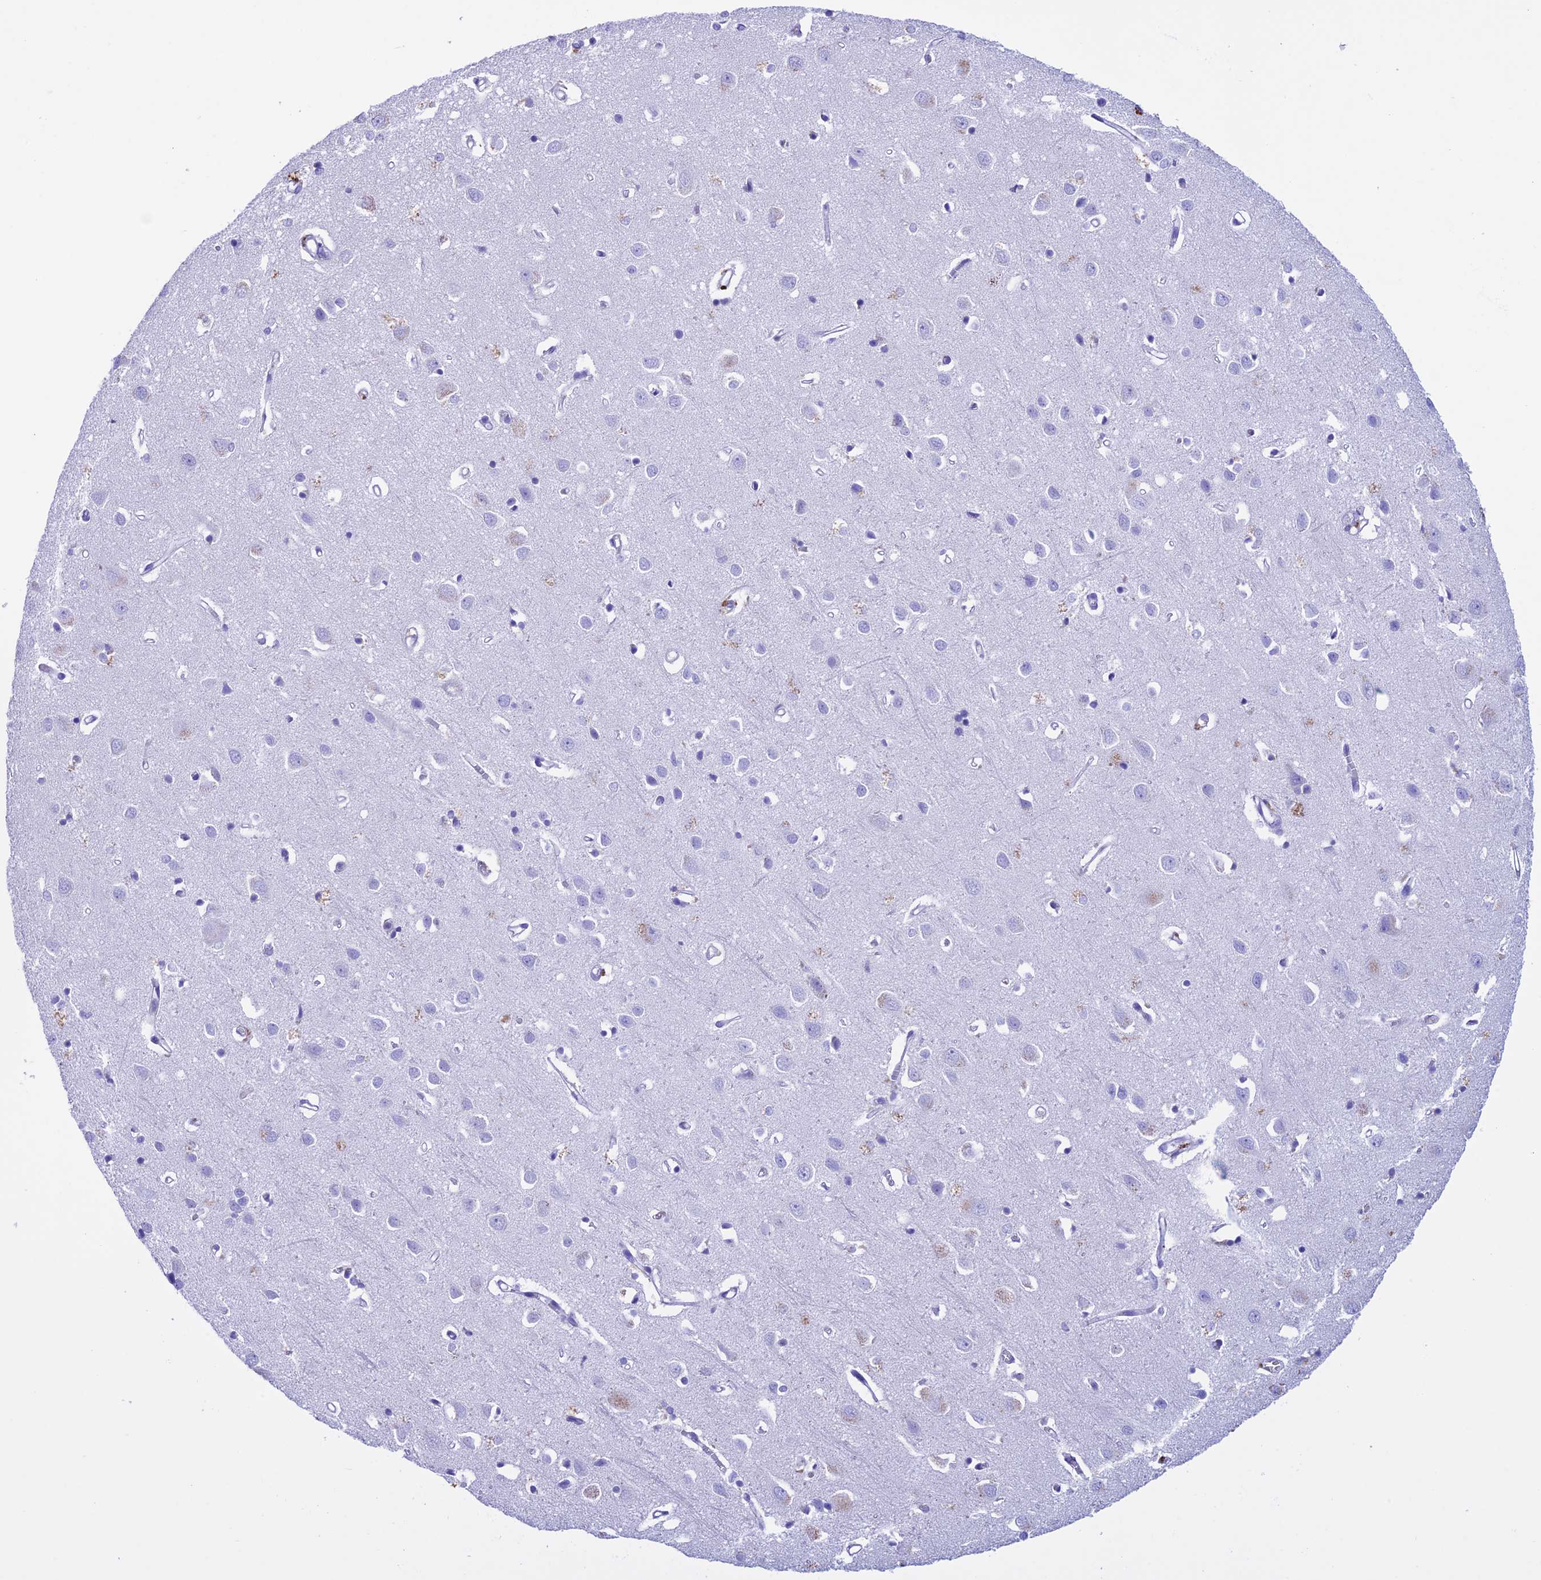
{"staining": {"intensity": "negative", "quantity": "none", "location": "none"}, "tissue": "cerebral cortex", "cell_type": "Endothelial cells", "image_type": "normal", "snomed": [{"axis": "morphology", "description": "Normal tissue, NOS"}, {"axis": "topography", "description": "Cerebral cortex"}], "caption": "A histopathology image of human cerebral cortex is negative for staining in endothelial cells. (DAB immunohistochemistry visualized using brightfield microscopy, high magnification).", "gene": "IGSF6", "patient": {"sex": "female", "age": 64}}